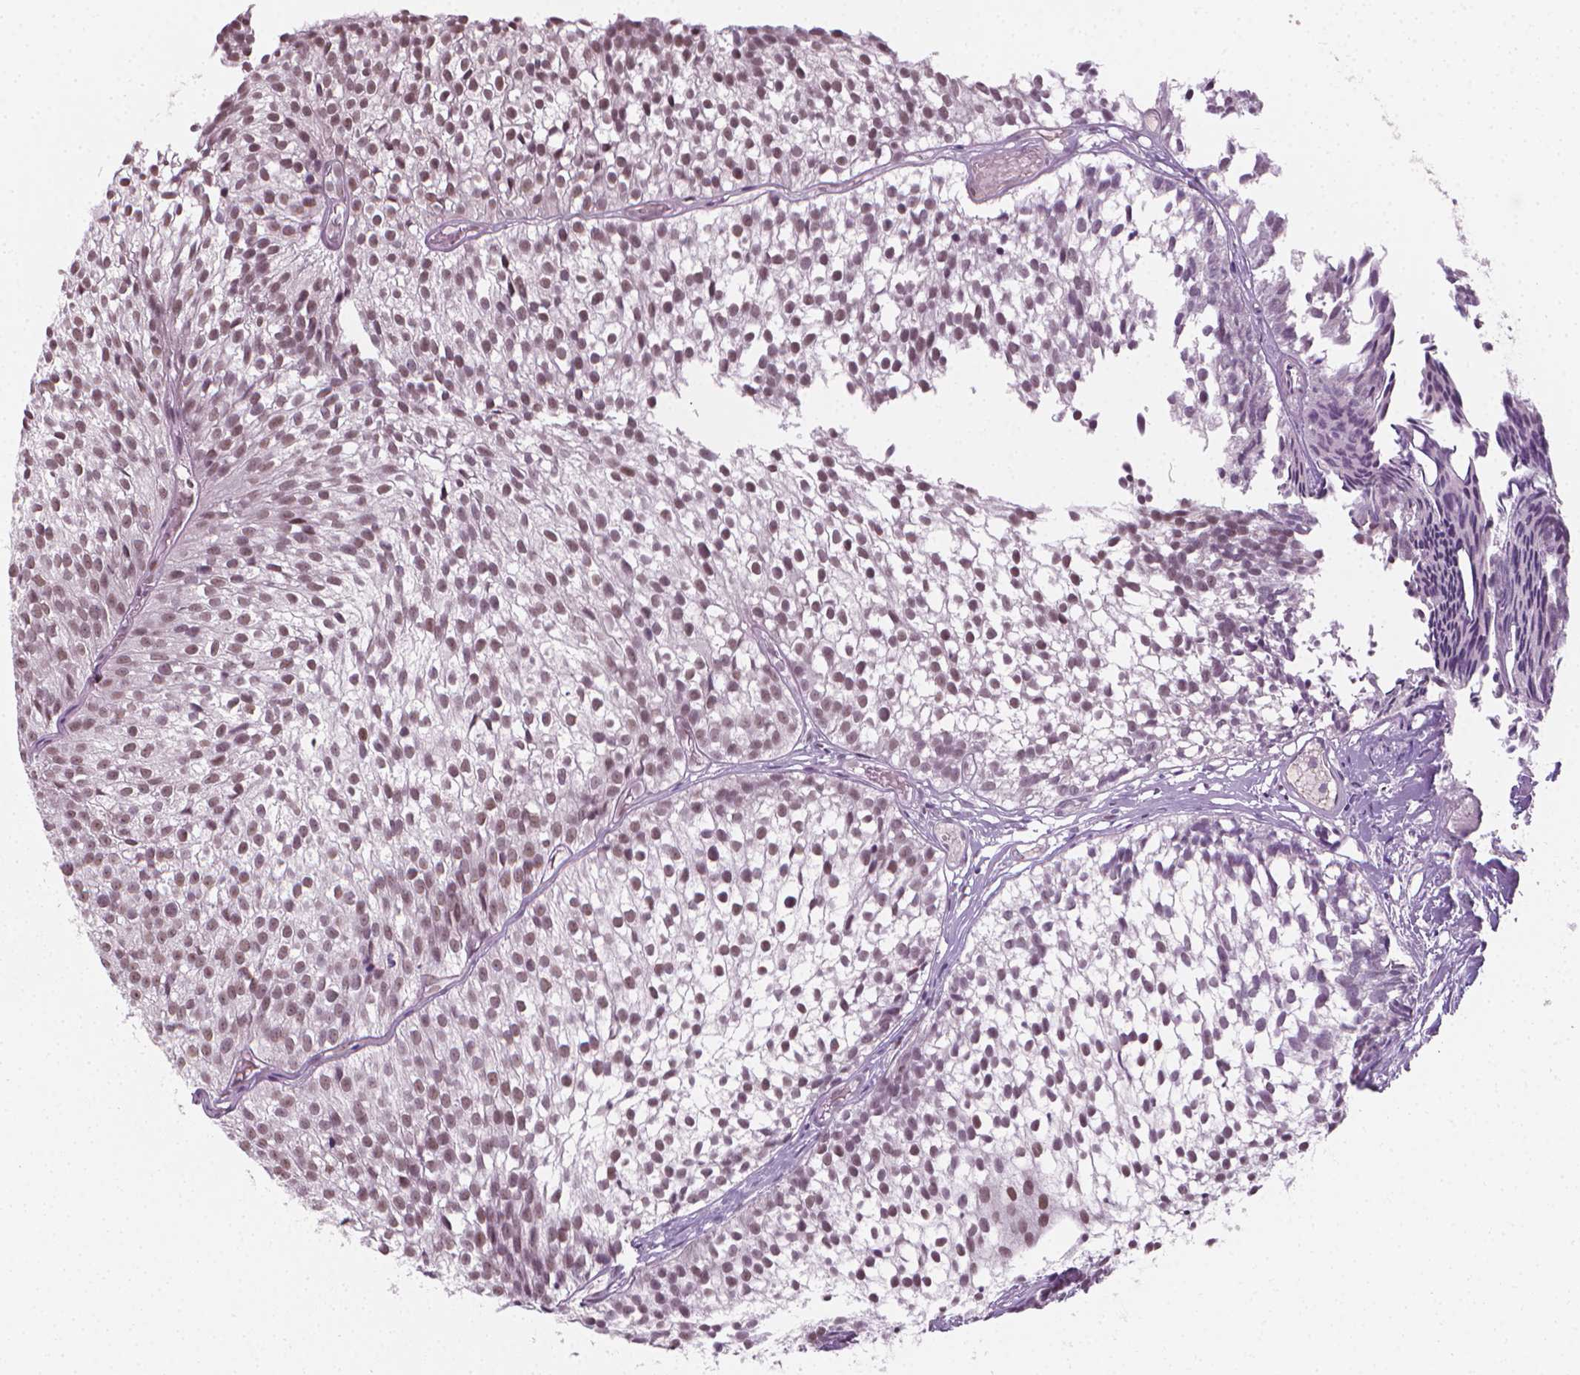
{"staining": {"intensity": "moderate", "quantity": ">75%", "location": "nuclear"}, "tissue": "urothelial cancer", "cell_type": "Tumor cells", "image_type": "cancer", "snomed": [{"axis": "morphology", "description": "Urothelial carcinoma, Low grade"}, {"axis": "topography", "description": "Urinary bladder"}], "caption": "Immunohistochemistry image of urothelial carcinoma (low-grade) stained for a protein (brown), which displays medium levels of moderate nuclear expression in approximately >75% of tumor cells.", "gene": "CDKN1C", "patient": {"sex": "male", "age": 63}}